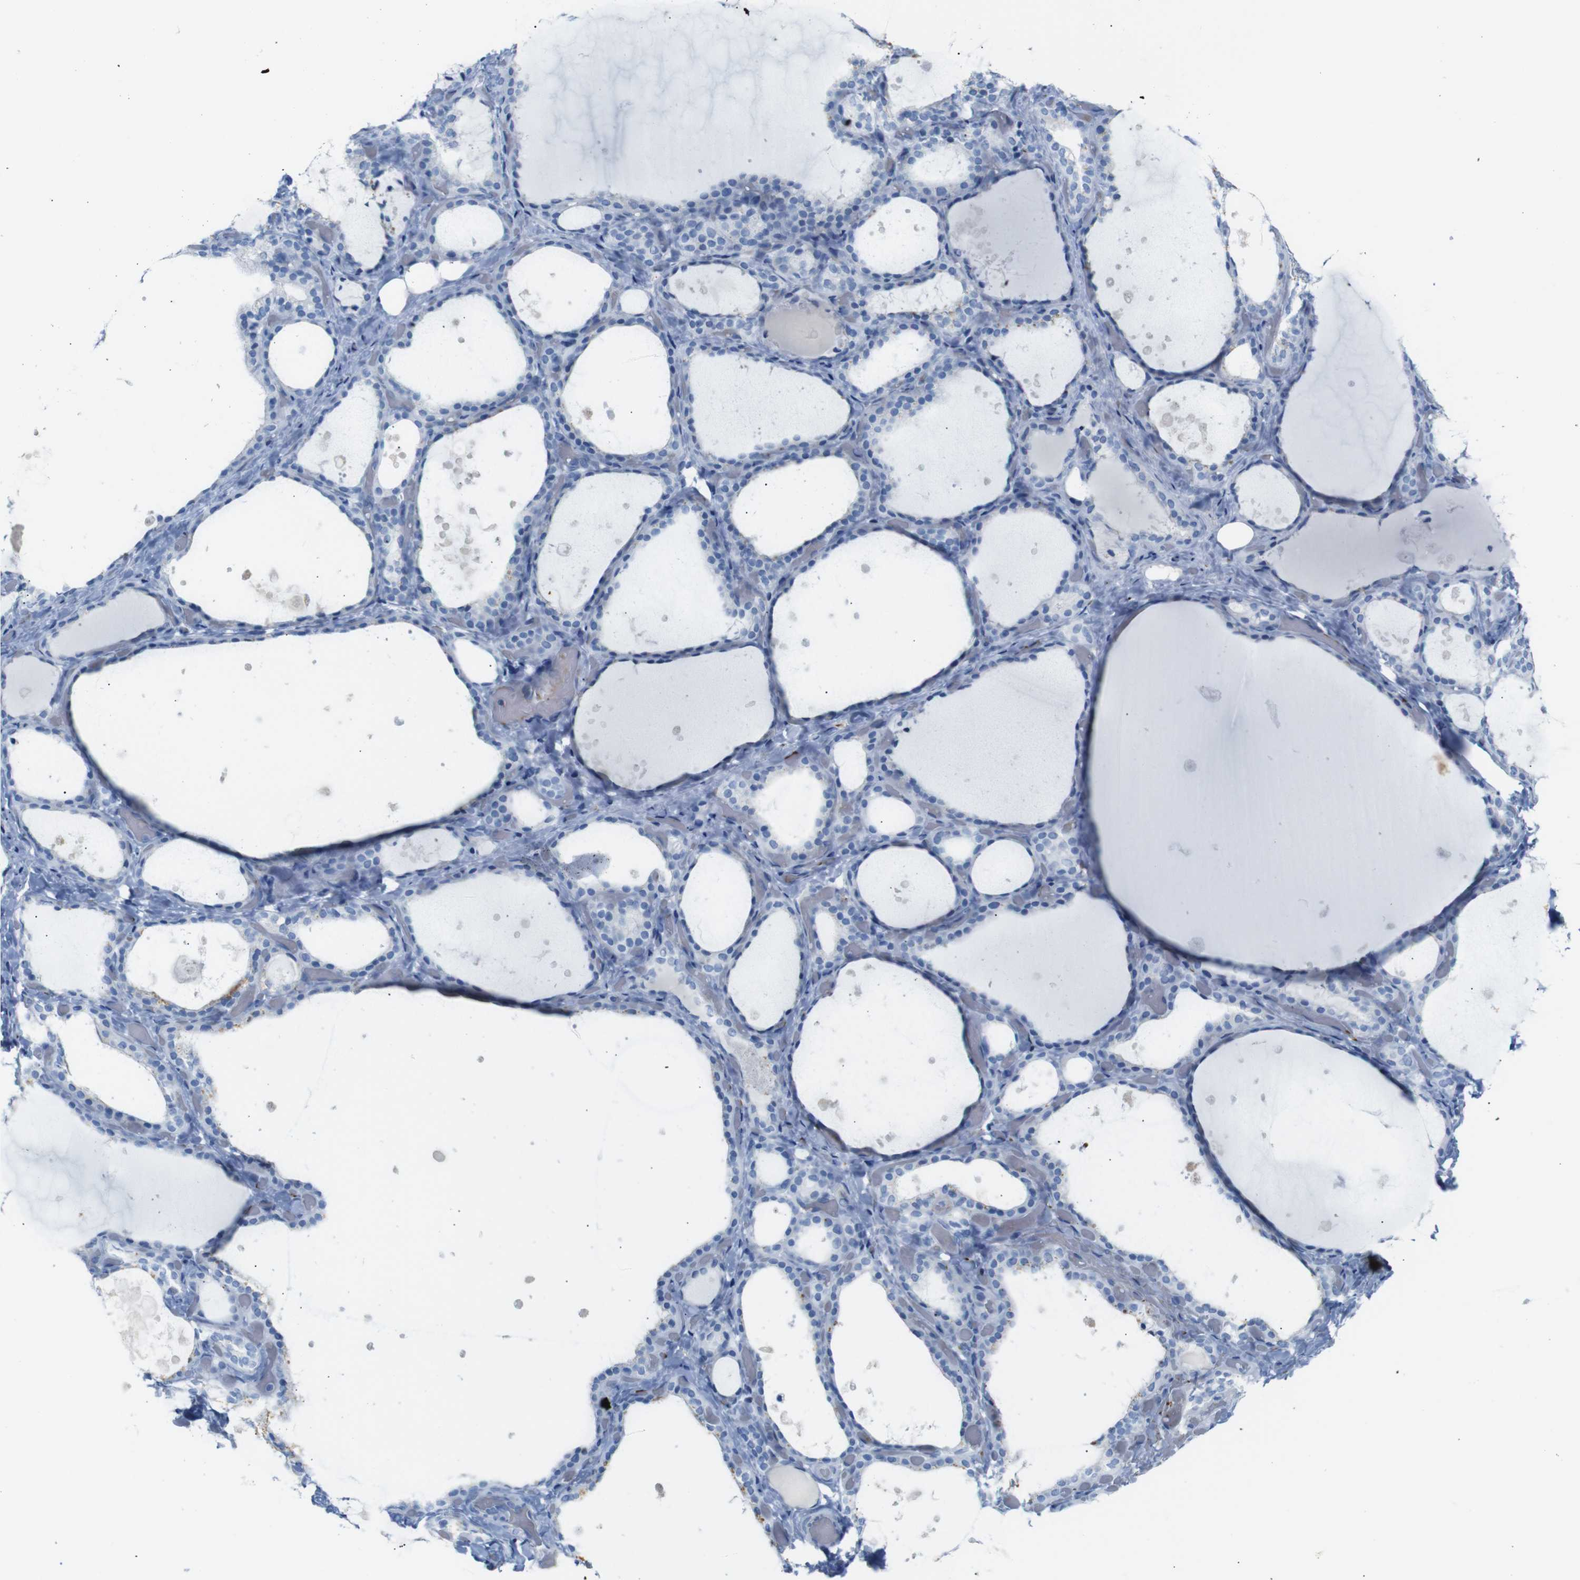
{"staining": {"intensity": "negative", "quantity": "none", "location": "none"}, "tissue": "thyroid gland", "cell_type": "Glandular cells", "image_type": "normal", "snomed": [{"axis": "morphology", "description": "Normal tissue, NOS"}, {"axis": "topography", "description": "Thyroid gland"}], "caption": "Protein analysis of benign thyroid gland demonstrates no significant staining in glandular cells. (DAB (3,3'-diaminobenzidine) immunohistochemistry (IHC) with hematoxylin counter stain).", "gene": "ERVMER34", "patient": {"sex": "female", "age": 44}}